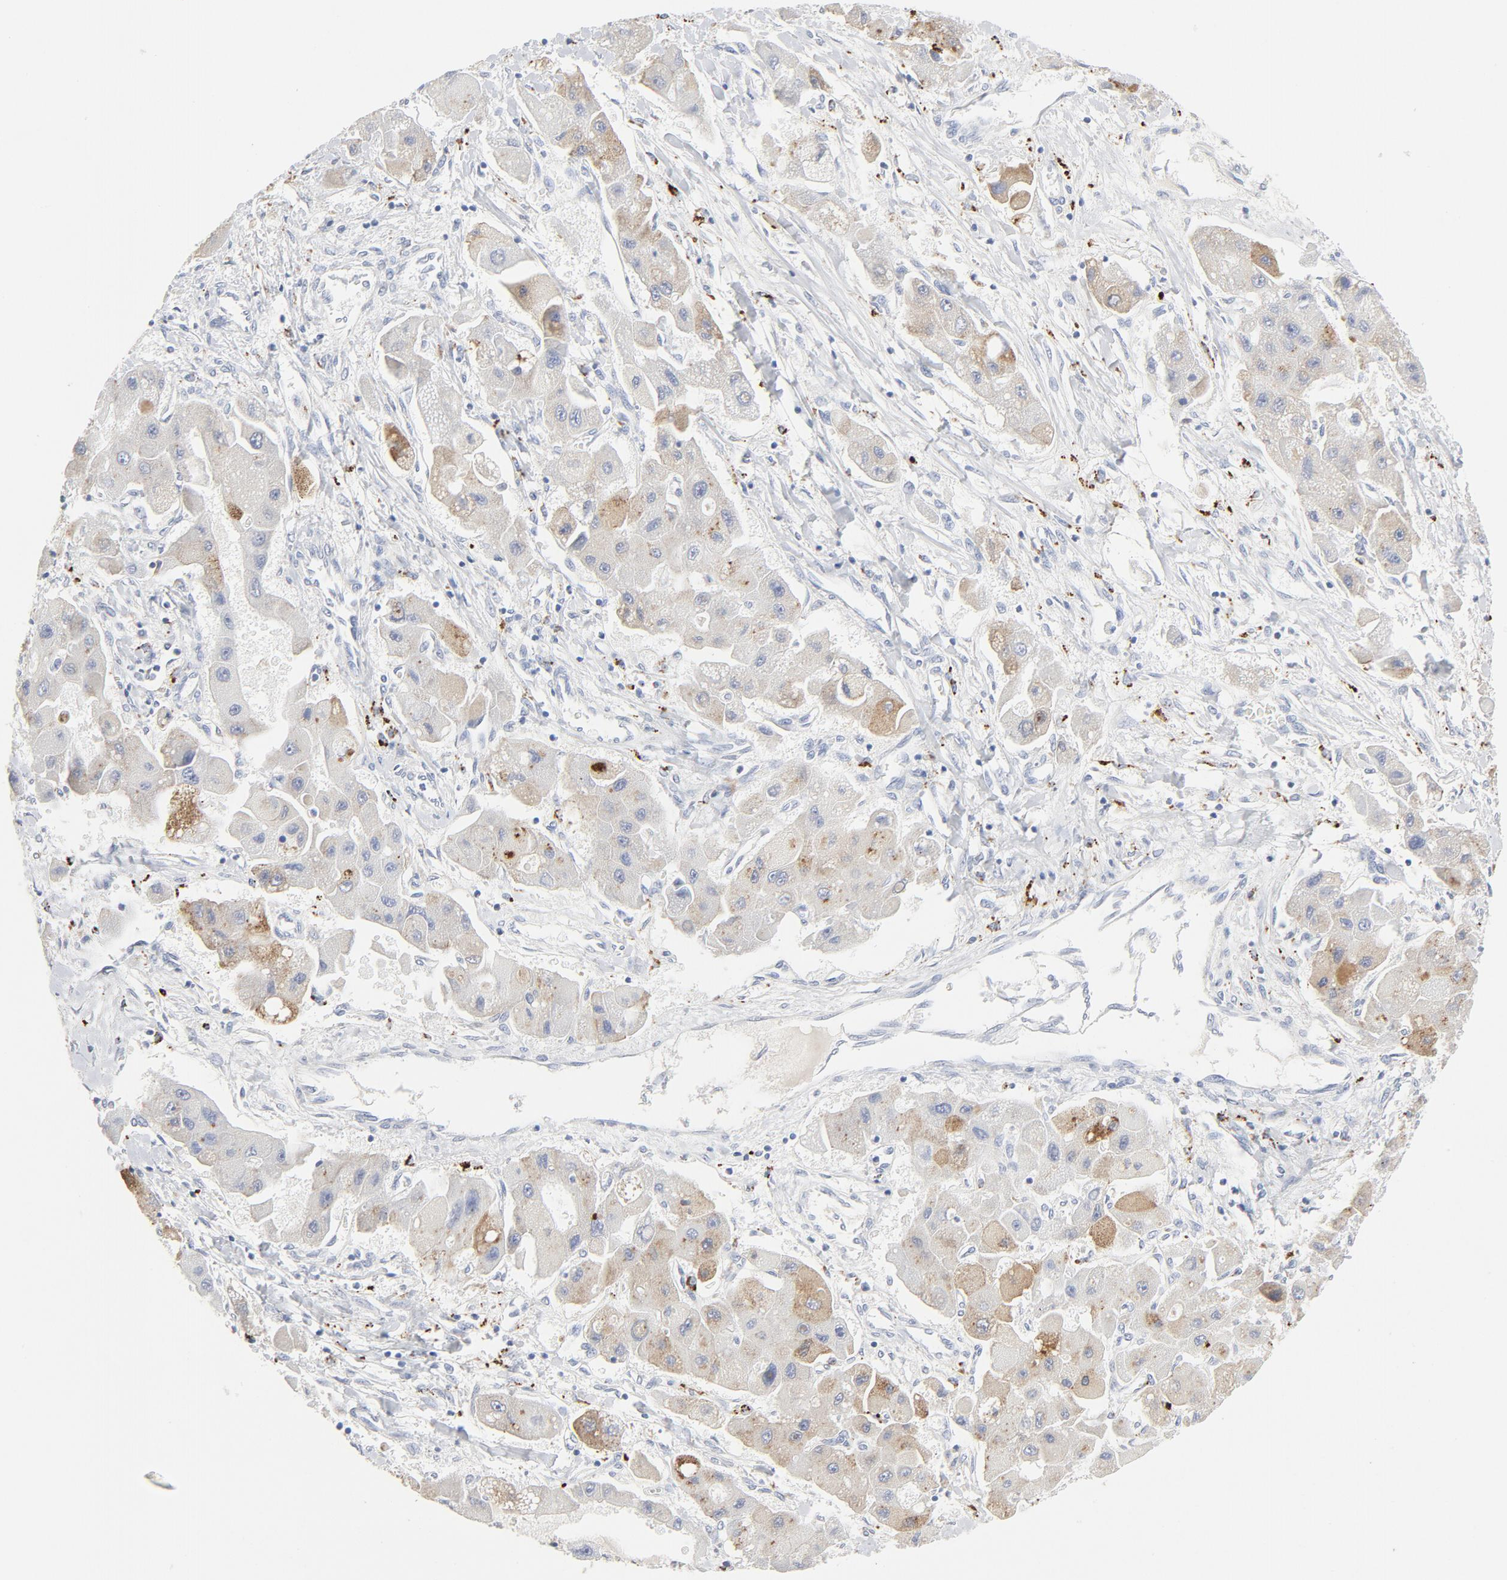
{"staining": {"intensity": "strong", "quantity": ">75%", "location": "cytoplasmic/membranous"}, "tissue": "liver cancer", "cell_type": "Tumor cells", "image_type": "cancer", "snomed": [{"axis": "morphology", "description": "Carcinoma, Hepatocellular, NOS"}, {"axis": "topography", "description": "Liver"}], "caption": "This is a photomicrograph of immunohistochemistry (IHC) staining of hepatocellular carcinoma (liver), which shows strong positivity in the cytoplasmic/membranous of tumor cells.", "gene": "MAGEB17", "patient": {"sex": "male", "age": 24}}